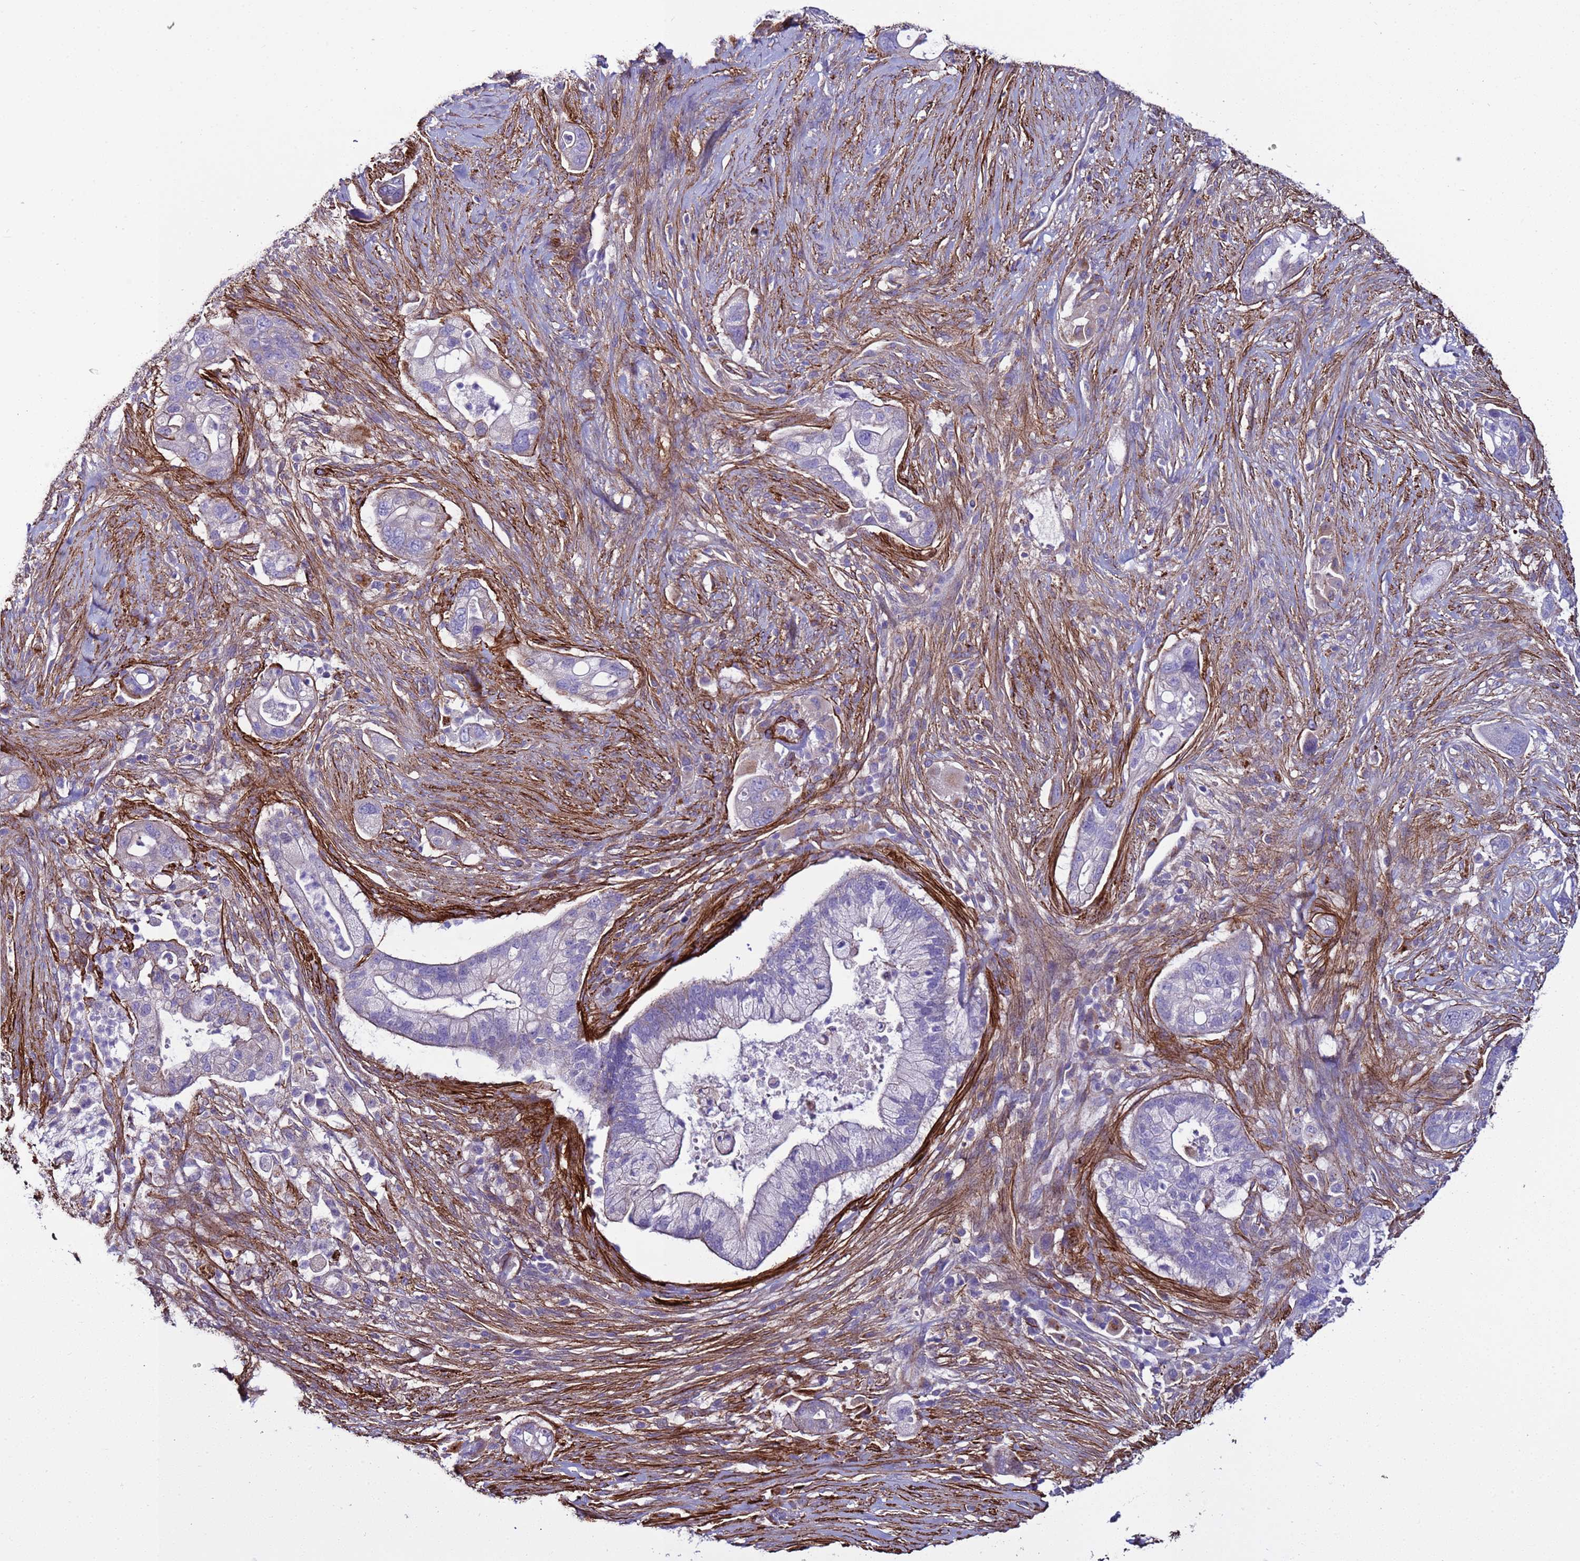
{"staining": {"intensity": "negative", "quantity": "none", "location": "none"}, "tissue": "pancreatic cancer", "cell_type": "Tumor cells", "image_type": "cancer", "snomed": [{"axis": "morphology", "description": "Adenocarcinoma, NOS"}, {"axis": "topography", "description": "Pancreas"}], "caption": "DAB (3,3'-diaminobenzidine) immunohistochemical staining of pancreatic adenocarcinoma displays no significant staining in tumor cells.", "gene": "RABL2B", "patient": {"sex": "male", "age": 44}}